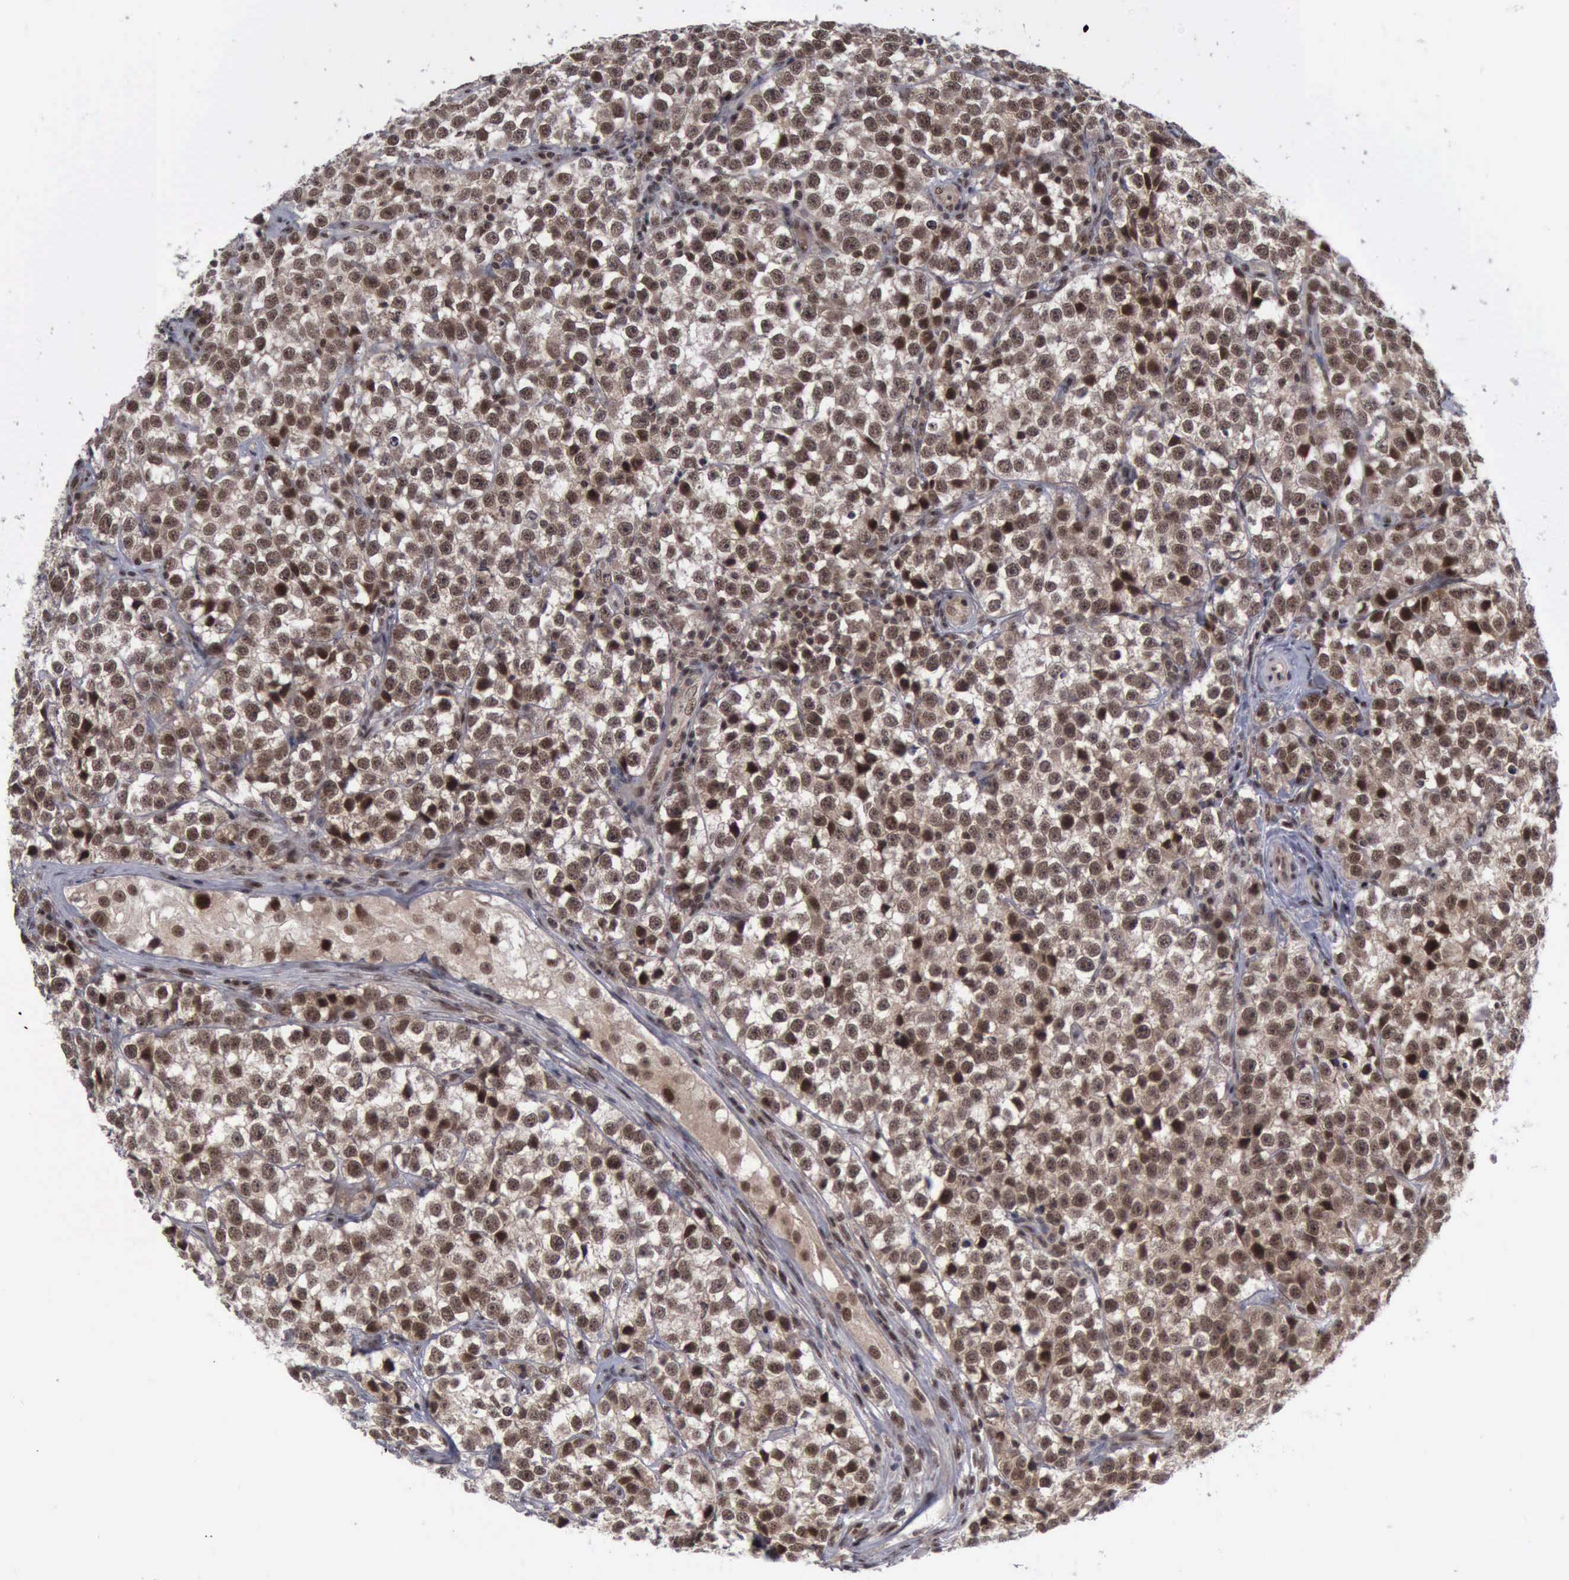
{"staining": {"intensity": "strong", "quantity": ">75%", "location": "cytoplasmic/membranous,nuclear"}, "tissue": "testis cancer", "cell_type": "Tumor cells", "image_type": "cancer", "snomed": [{"axis": "morphology", "description": "Seminoma, NOS"}, {"axis": "topography", "description": "Testis"}], "caption": "IHC image of human testis cancer (seminoma) stained for a protein (brown), which shows high levels of strong cytoplasmic/membranous and nuclear expression in about >75% of tumor cells.", "gene": "ATM", "patient": {"sex": "male", "age": 25}}